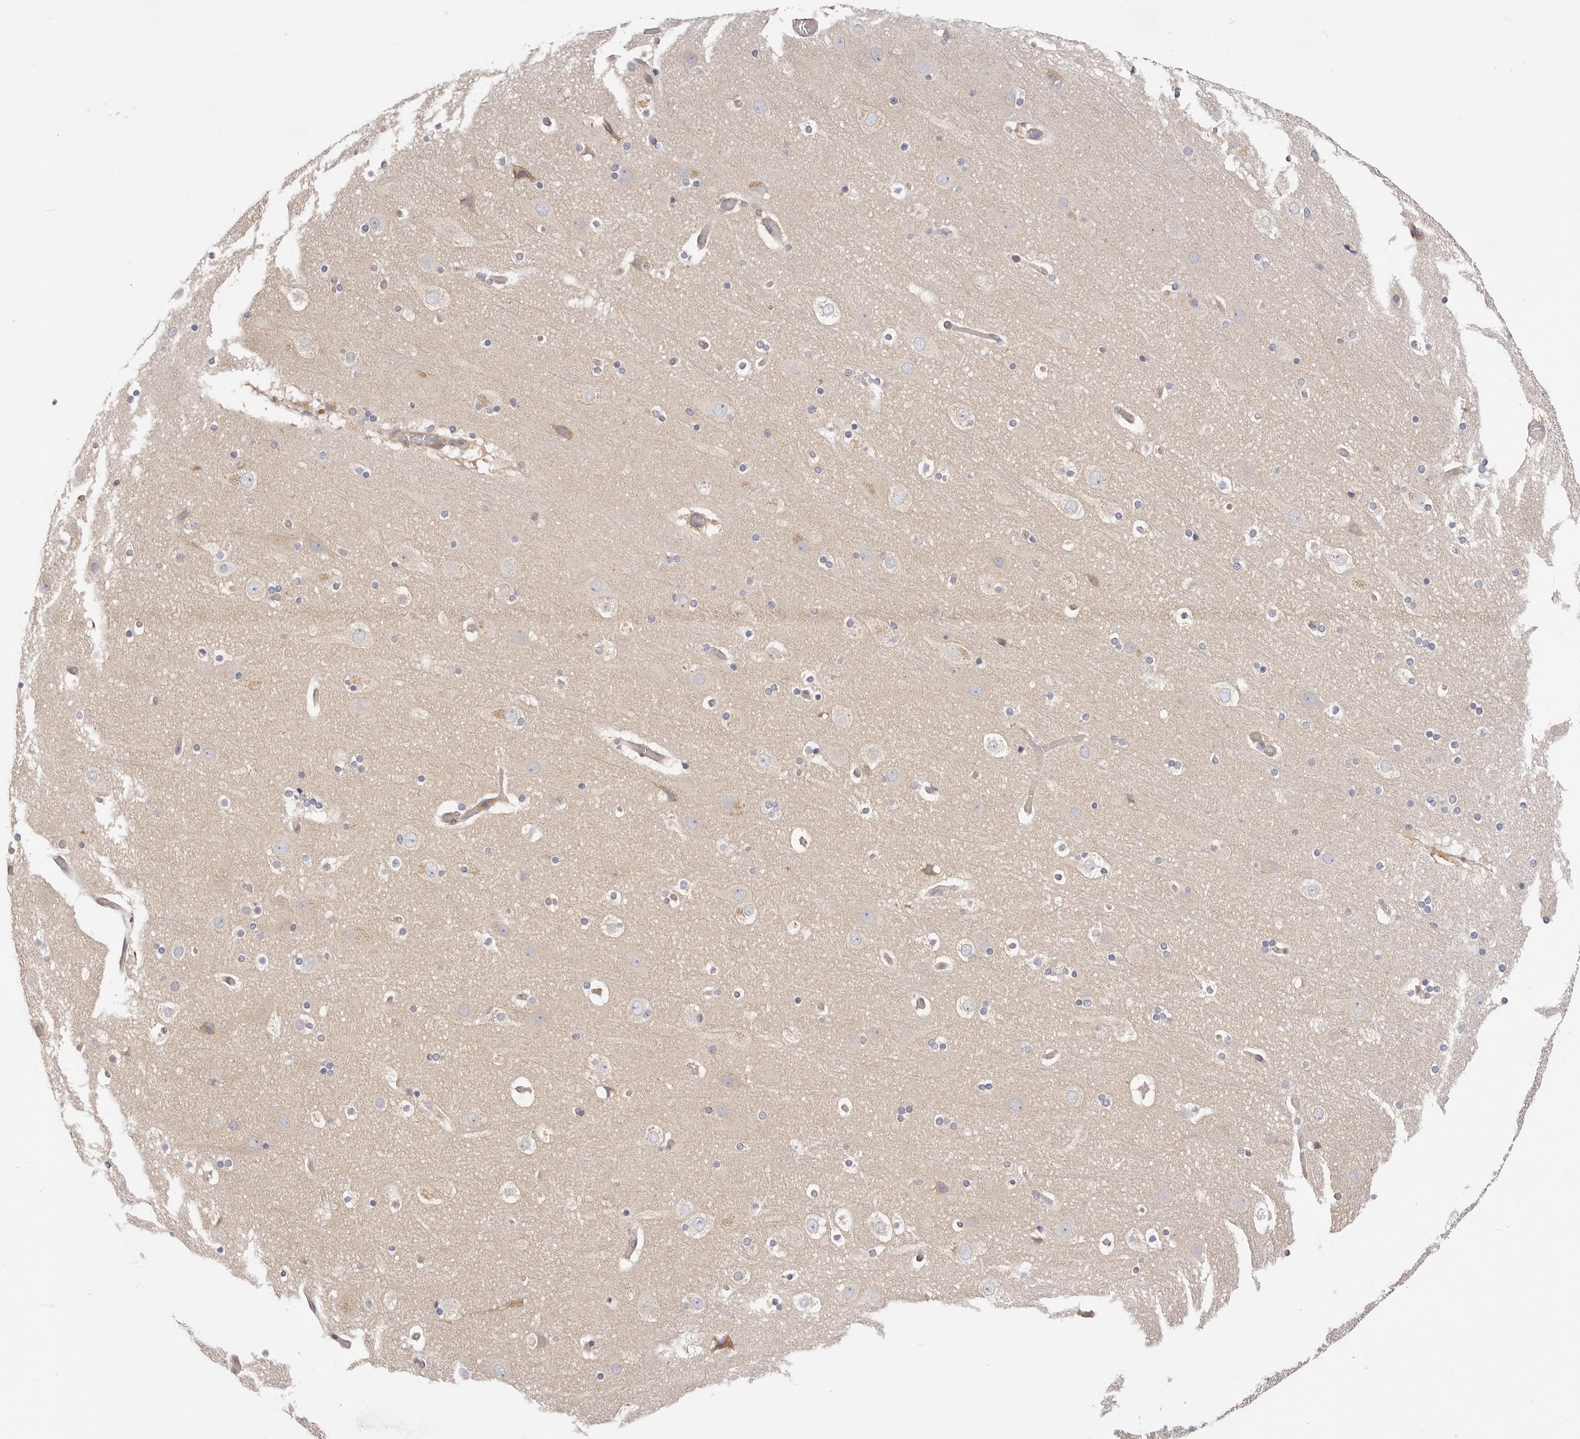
{"staining": {"intensity": "weak", "quantity": ">75%", "location": "cytoplasmic/membranous"}, "tissue": "cerebral cortex", "cell_type": "Endothelial cells", "image_type": "normal", "snomed": [{"axis": "morphology", "description": "Normal tissue, NOS"}, {"axis": "topography", "description": "Cerebral cortex"}], "caption": "Immunohistochemical staining of normal human cerebral cortex exhibits >75% levels of weak cytoplasmic/membranous protein expression in about >75% of endothelial cells.", "gene": "KCMF1", "patient": {"sex": "male", "age": 57}}